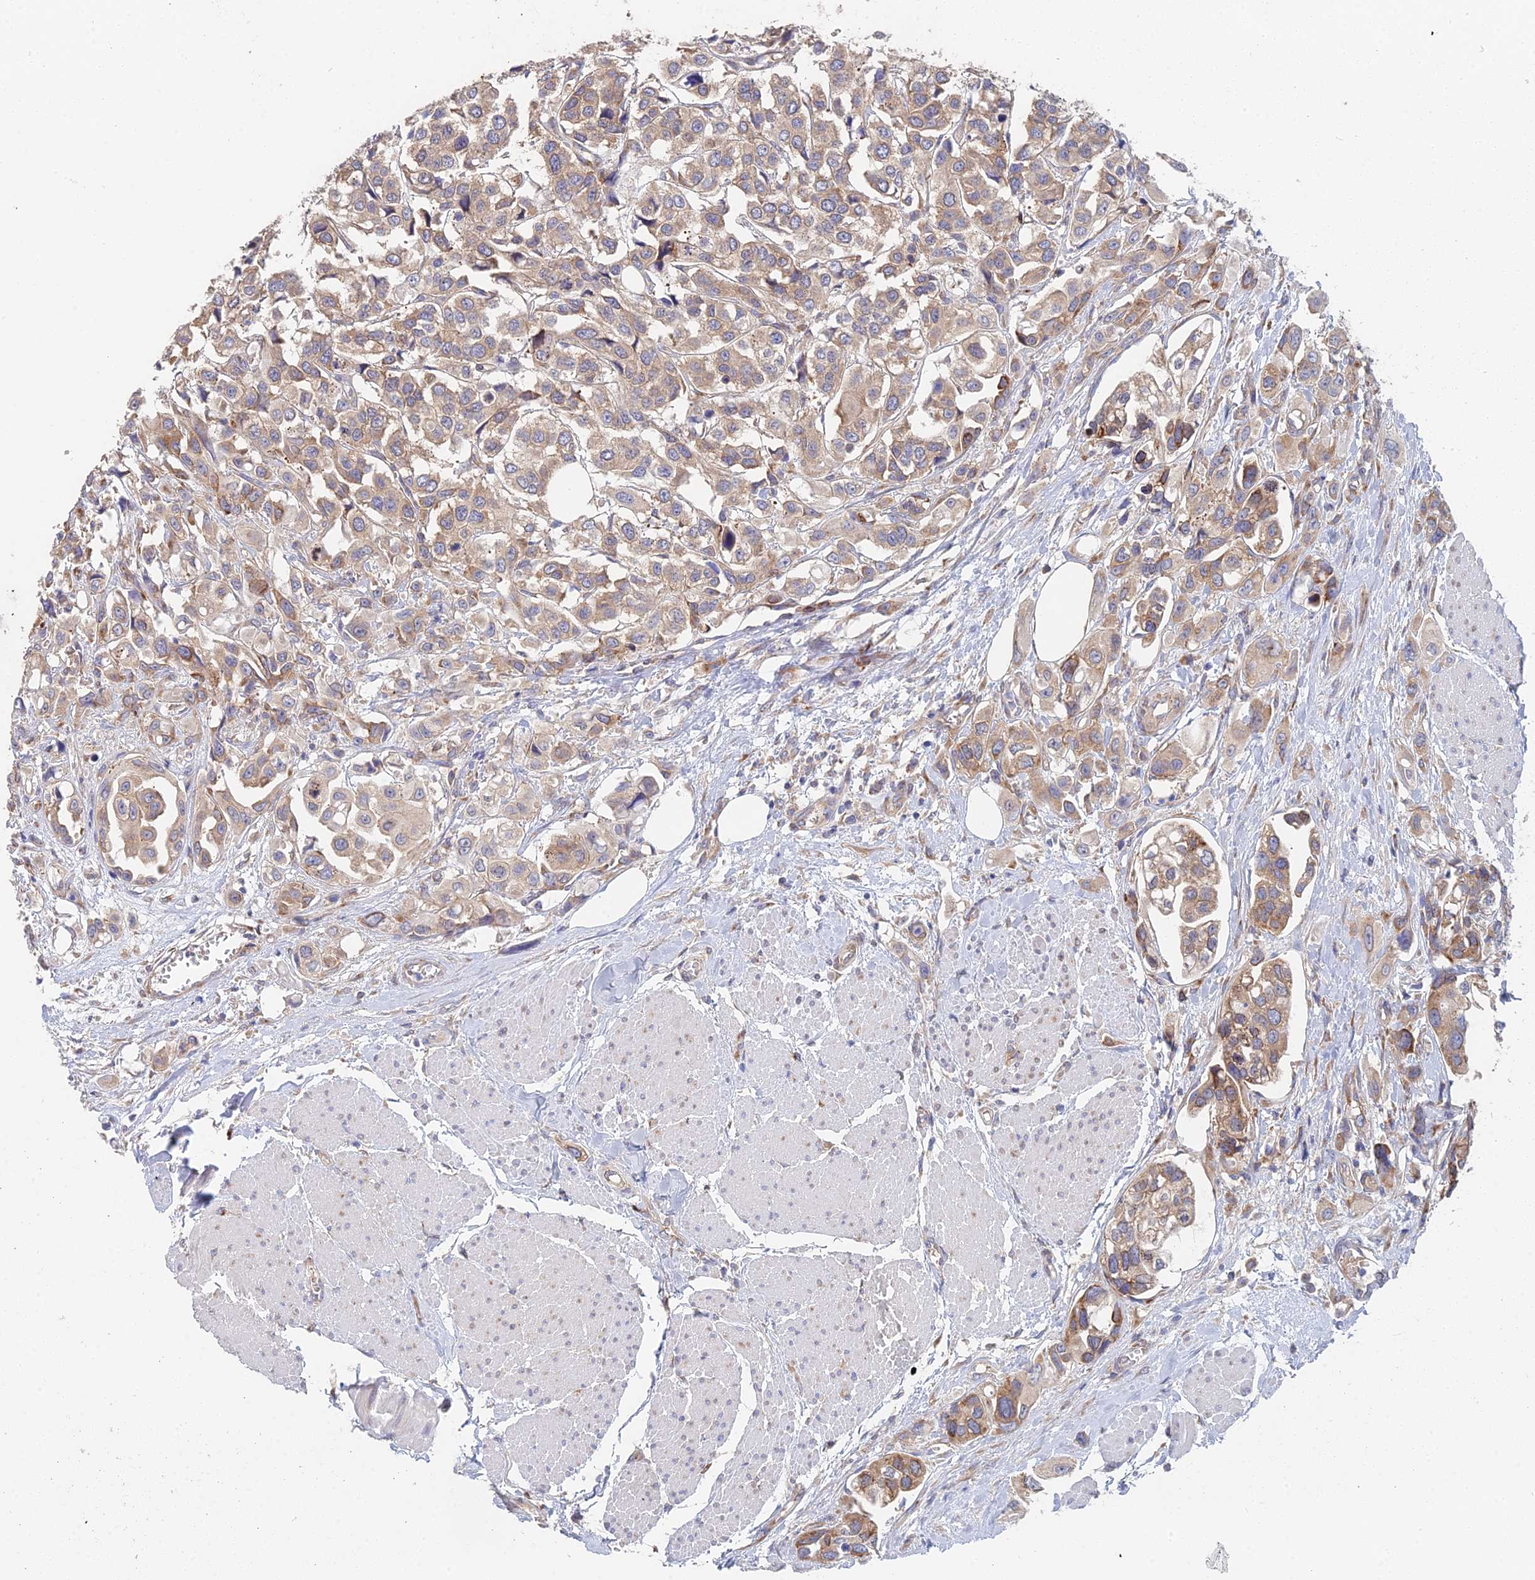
{"staining": {"intensity": "moderate", "quantity": ">75%", "location": "cytoplasmic/membranous"}, "tissue": "urothelial cancer", "cell_type": "Tumor cells", "image_type": "cancer", "snomed": [{"axis": "morphology", "description": "Urothelial carcinoma, High grade"}, {"axis": "topography", "description": "Urinary bladder"}], "caption": "A medium amount of moderate cytoplasmic/membranous positivity is appreciated in about >75% of tumor cells in urothelial cancer tissue. The staining was performed using DAB to visualize the protein expression in brown, while the nuclei were stained in blue with hematoxylin (Magnification: 20x).", "gene": "ELOF1", "patient": {"sex": "male", "age": 67}}